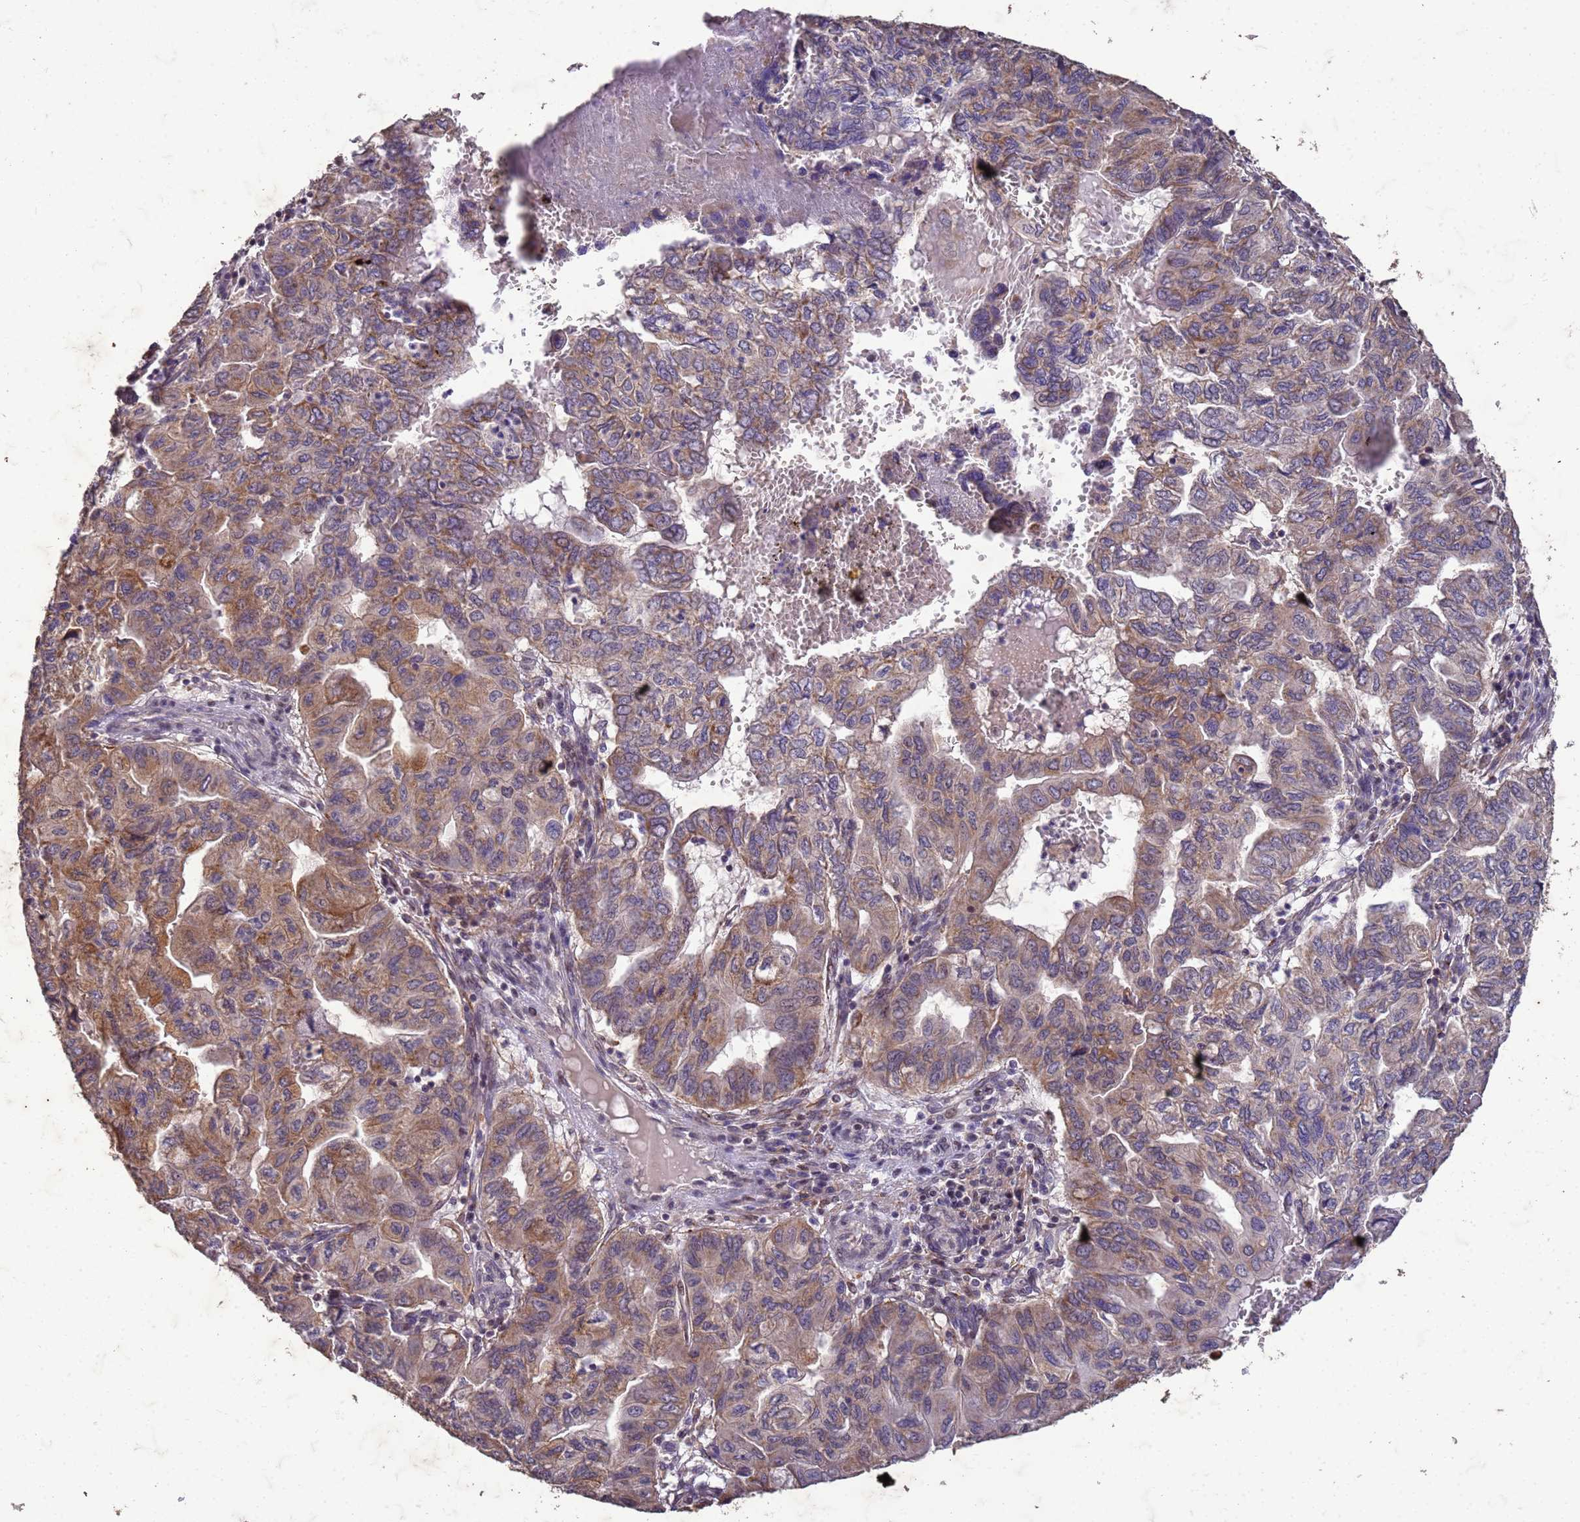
{"staining": {"intensity": "moderate", "quantity": "25%-75%", "location": "cytoplasmic/membranous"}, "tissue": "pancreatic cancer", "cell_type": "Tumor cells", "image_type": "cancer", "snomed": [{"axis": "morphology", "description": "Adenocarcinoma, NOS"}, {"axis": "topography", "description": "Pancreas"}], "caption": "A high-resolution image shows immunohistochemistry staining of pancreatic cancer, which displays moderate cytoplasmic/membranous expression in about 25%-75% of tumor cells.", "gene": "SLC25A15", "patient": {"sex": "male", "age": 51}}